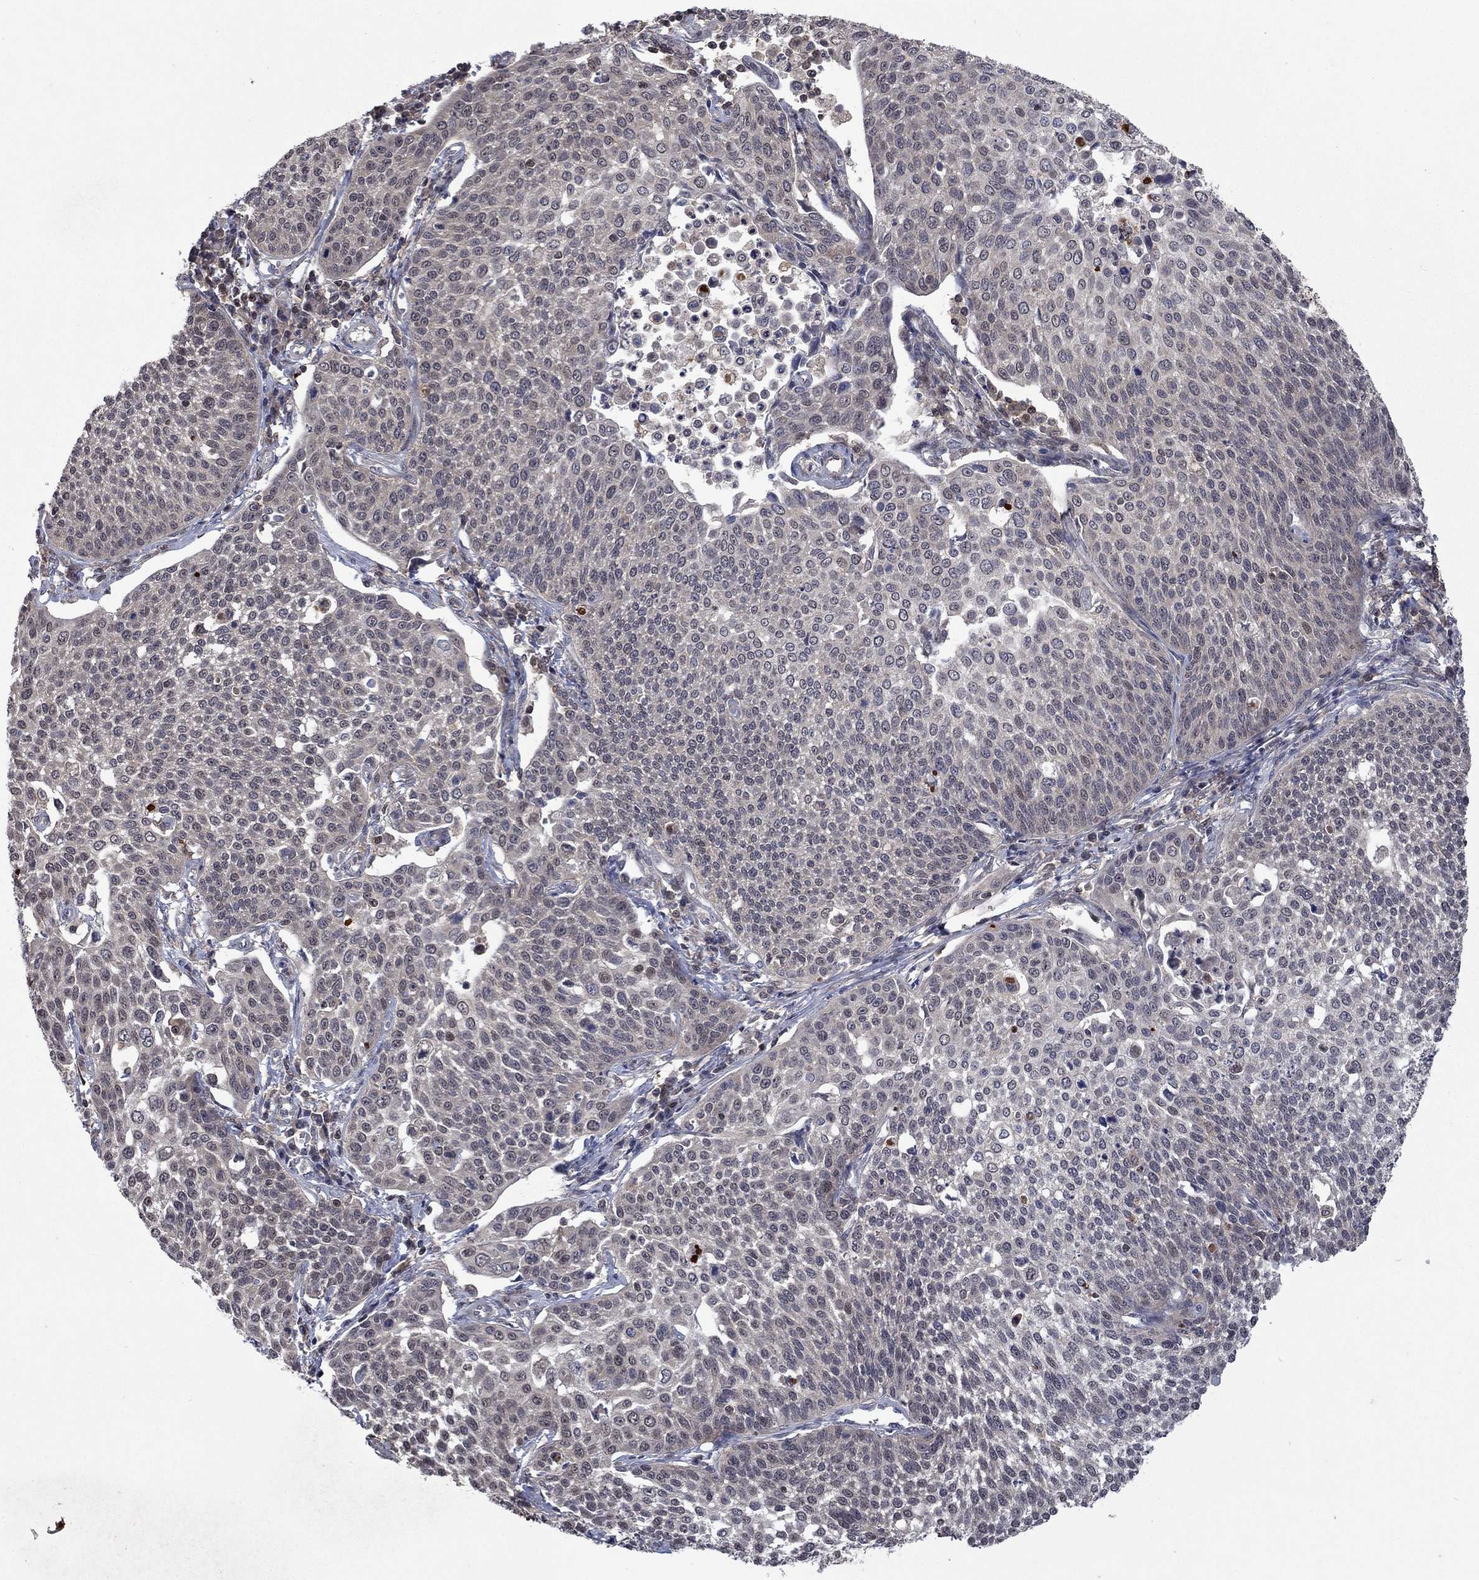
{"staining": {"intensity": "negative", "quantity": "none", "location": "none"}, "tissue": "cervical cancer", "cell_type": "Tumor cells", "image_type": "cancer", "snomed": [{"axis": "morphology", "description": "Squamous cell carcinoma, NOS"}, {"axis": "topography", "description": "Cervix"}], "caption": "An image of human squamous cell carcinoma (cervical) is negative for staining in tumor cells. (DAB immunohistochemistry, high magnification).", "gene": "IAH1", "patient": {"sex": "female", "age": 34}}